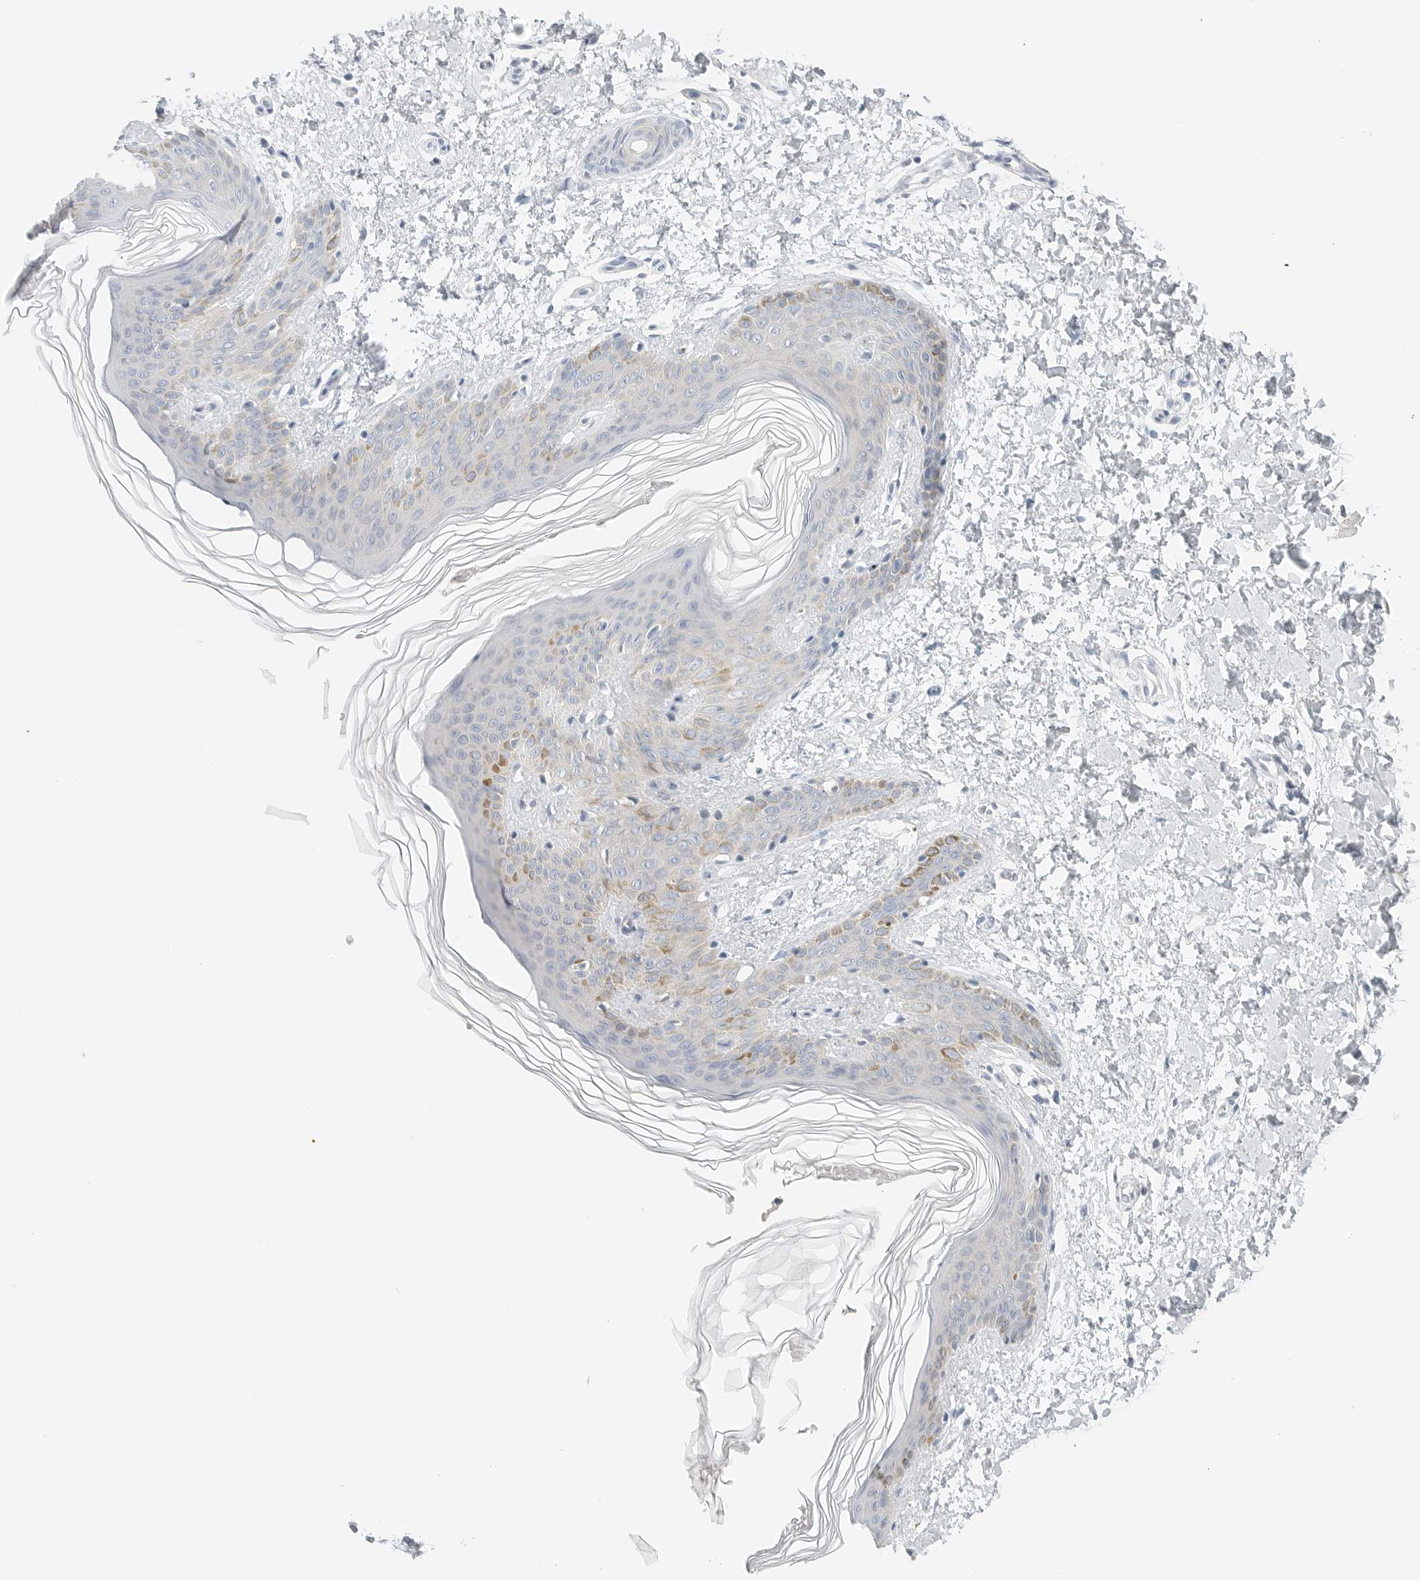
{"staining": {"intensity": "negative", "quantity": "none", "location": "none"}, "tissue": "skin", "cell_type": "Fibroblasts", "image_type": "normal", "snomed": [{"axis": "morphology", "description": "Normal tissue, NOS"}, {"axis": "morphology", "description": "Neoplasm, benign, NOS"}, {"axis": "topography", "description": "Skin"}, {"axis": "topography", "description": "Soft tissue"}], "caption": "Immunohistochemistry histopathology image of benign skin: human skin stained with DAB (3,3'-diaminobenzidine) shows no significant protein positivity in fibroblasts. (Immunohistochemistry (ihc), brightfield microscopy, high magnification).", "gene": "IQCC", "patient": {"sex": "male", "age": 26}}